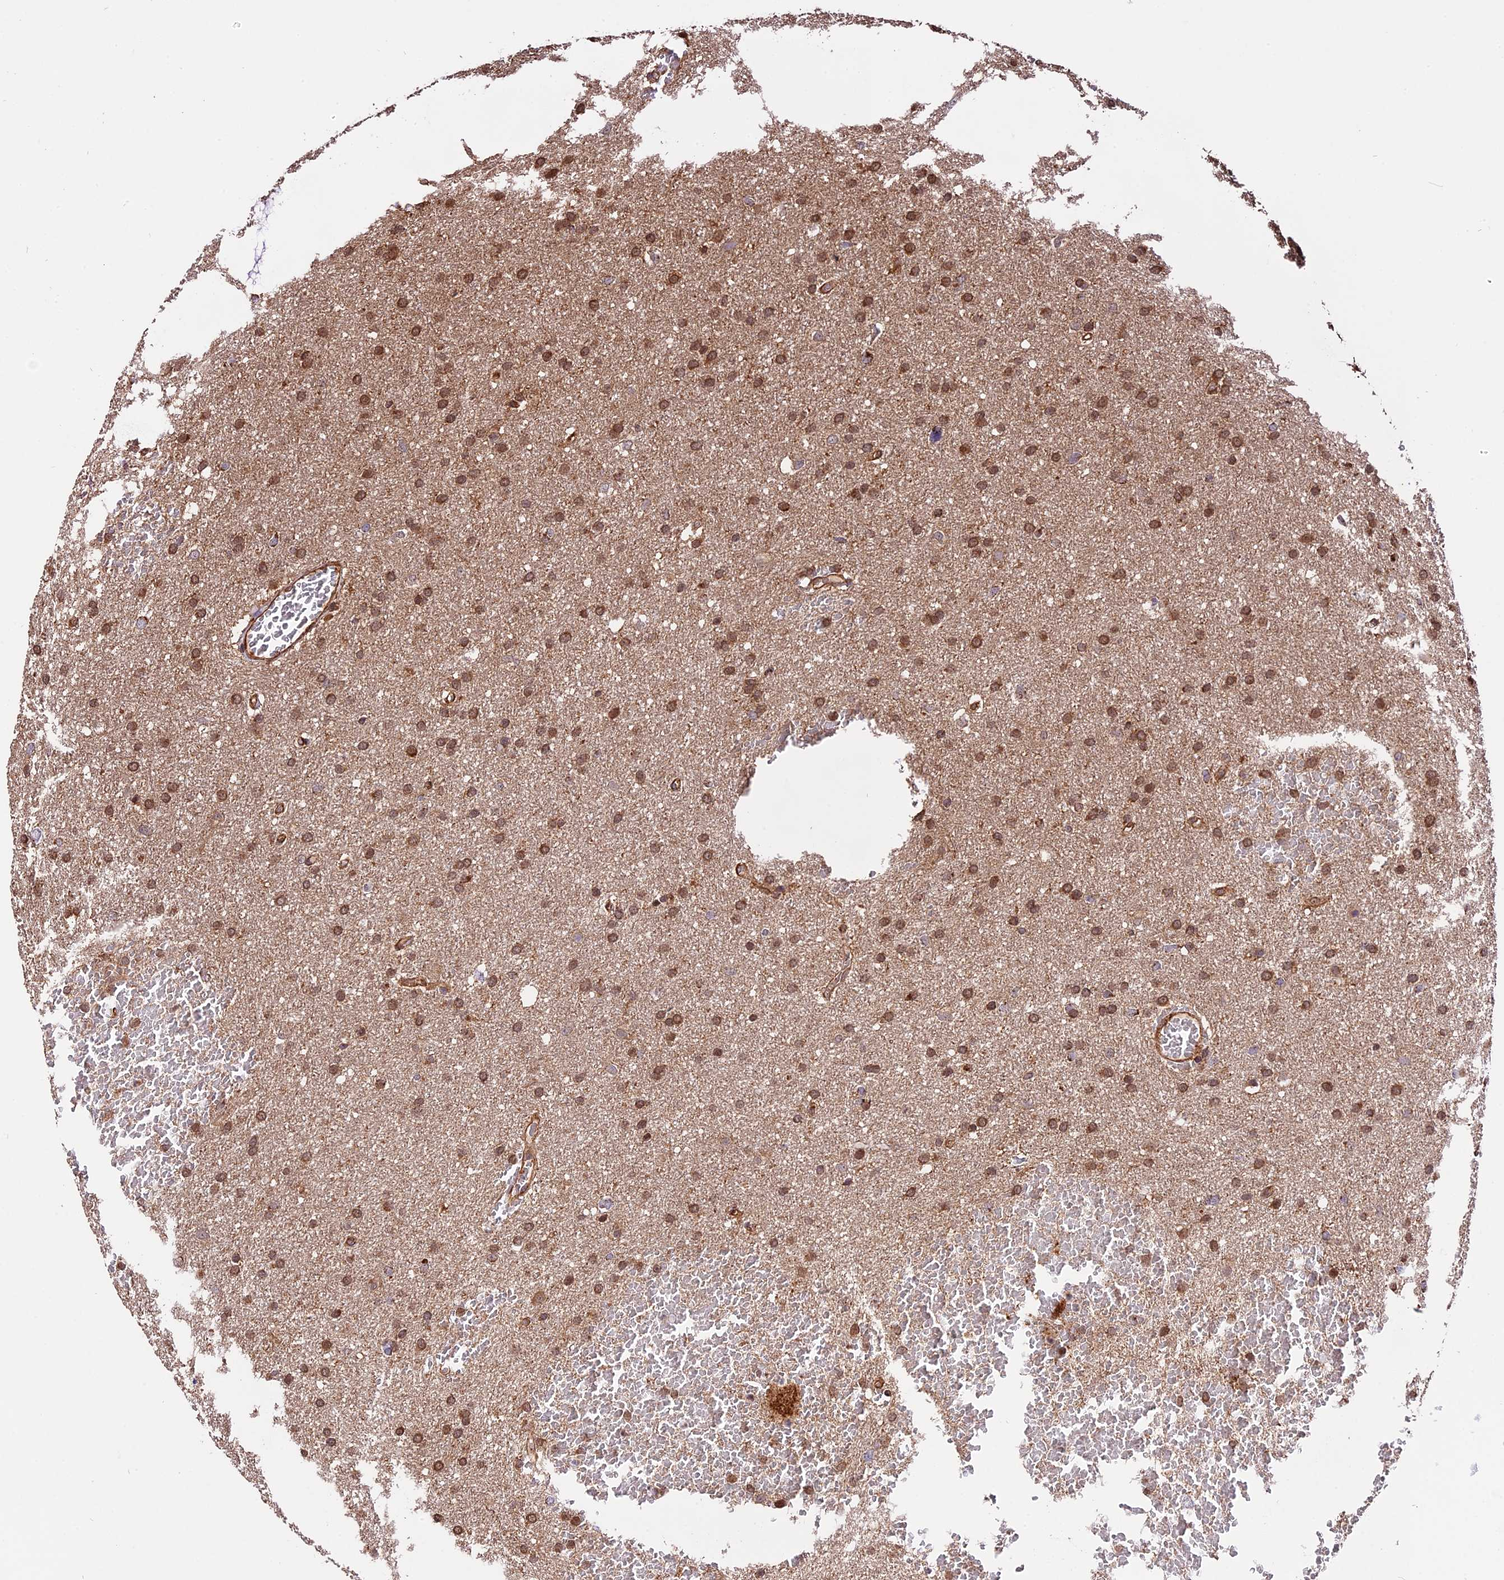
{"staining": {"intensity": "moderate", "quantity": ">75%", "location": "nuclear"}, "tissue": "glioma", "cell_type": "Tumor cells", "image_type": "cancer", "snomed": [{"axis": "morphology", "description": "Glioma, malignant, High grade"}, {"axis": "topography", "description": "Cerebral cortex"}], "caption": "An IHC photomicrograph of neoplastic tissue is shown. Protein staining in brown highlights moderate nuclear positivity in malignant high-grade glioma within tumor cells. Using DAB (brown) and hematoxylin (blue) stains, captured at high magnification using brightfield microscopy.", "gene": "HERPUD1", "patient": {"sex": "female", "age": 36}}